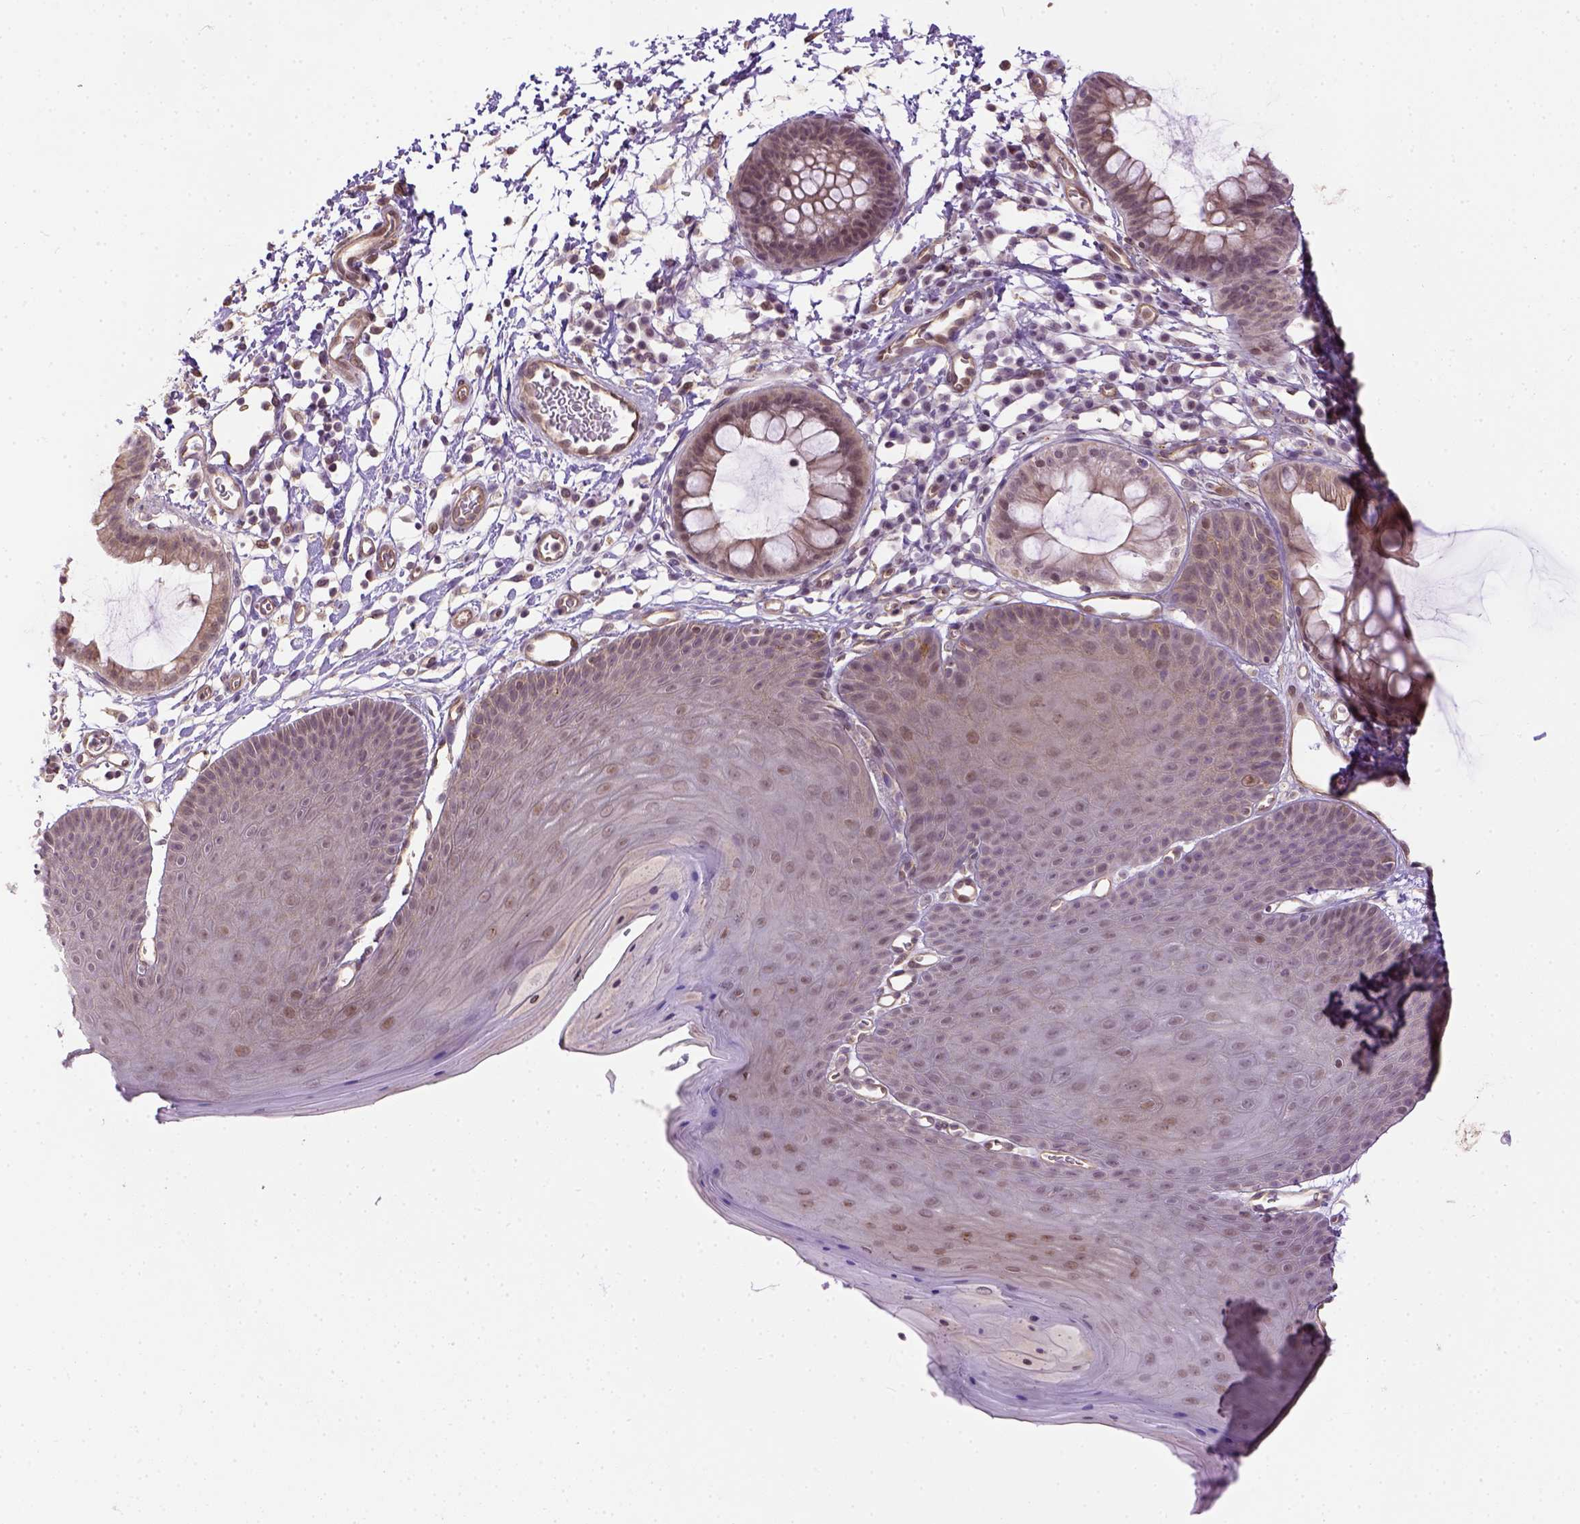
{"staining": {"intensity": "moderate", "quantity": "<25%", "location": "cytoplasmic/membranous,nuclear"}, "tissue": "skin", "cell_type": "Epidermal cells", "image_type": "normal", "snomed": [{"axis": "morphology", "description": "Normal tissue, NOS"}, {"axis": "topography", "description": "Anal"}], "caption": "Immunohistochemical staining of benign human skin displays low levels of moderate cytoplasmic/membranous,nuclear expression in about <25% of epidermal cells.", "gene": "KAZN", "patient": {"sex": "male", "age": 53}}